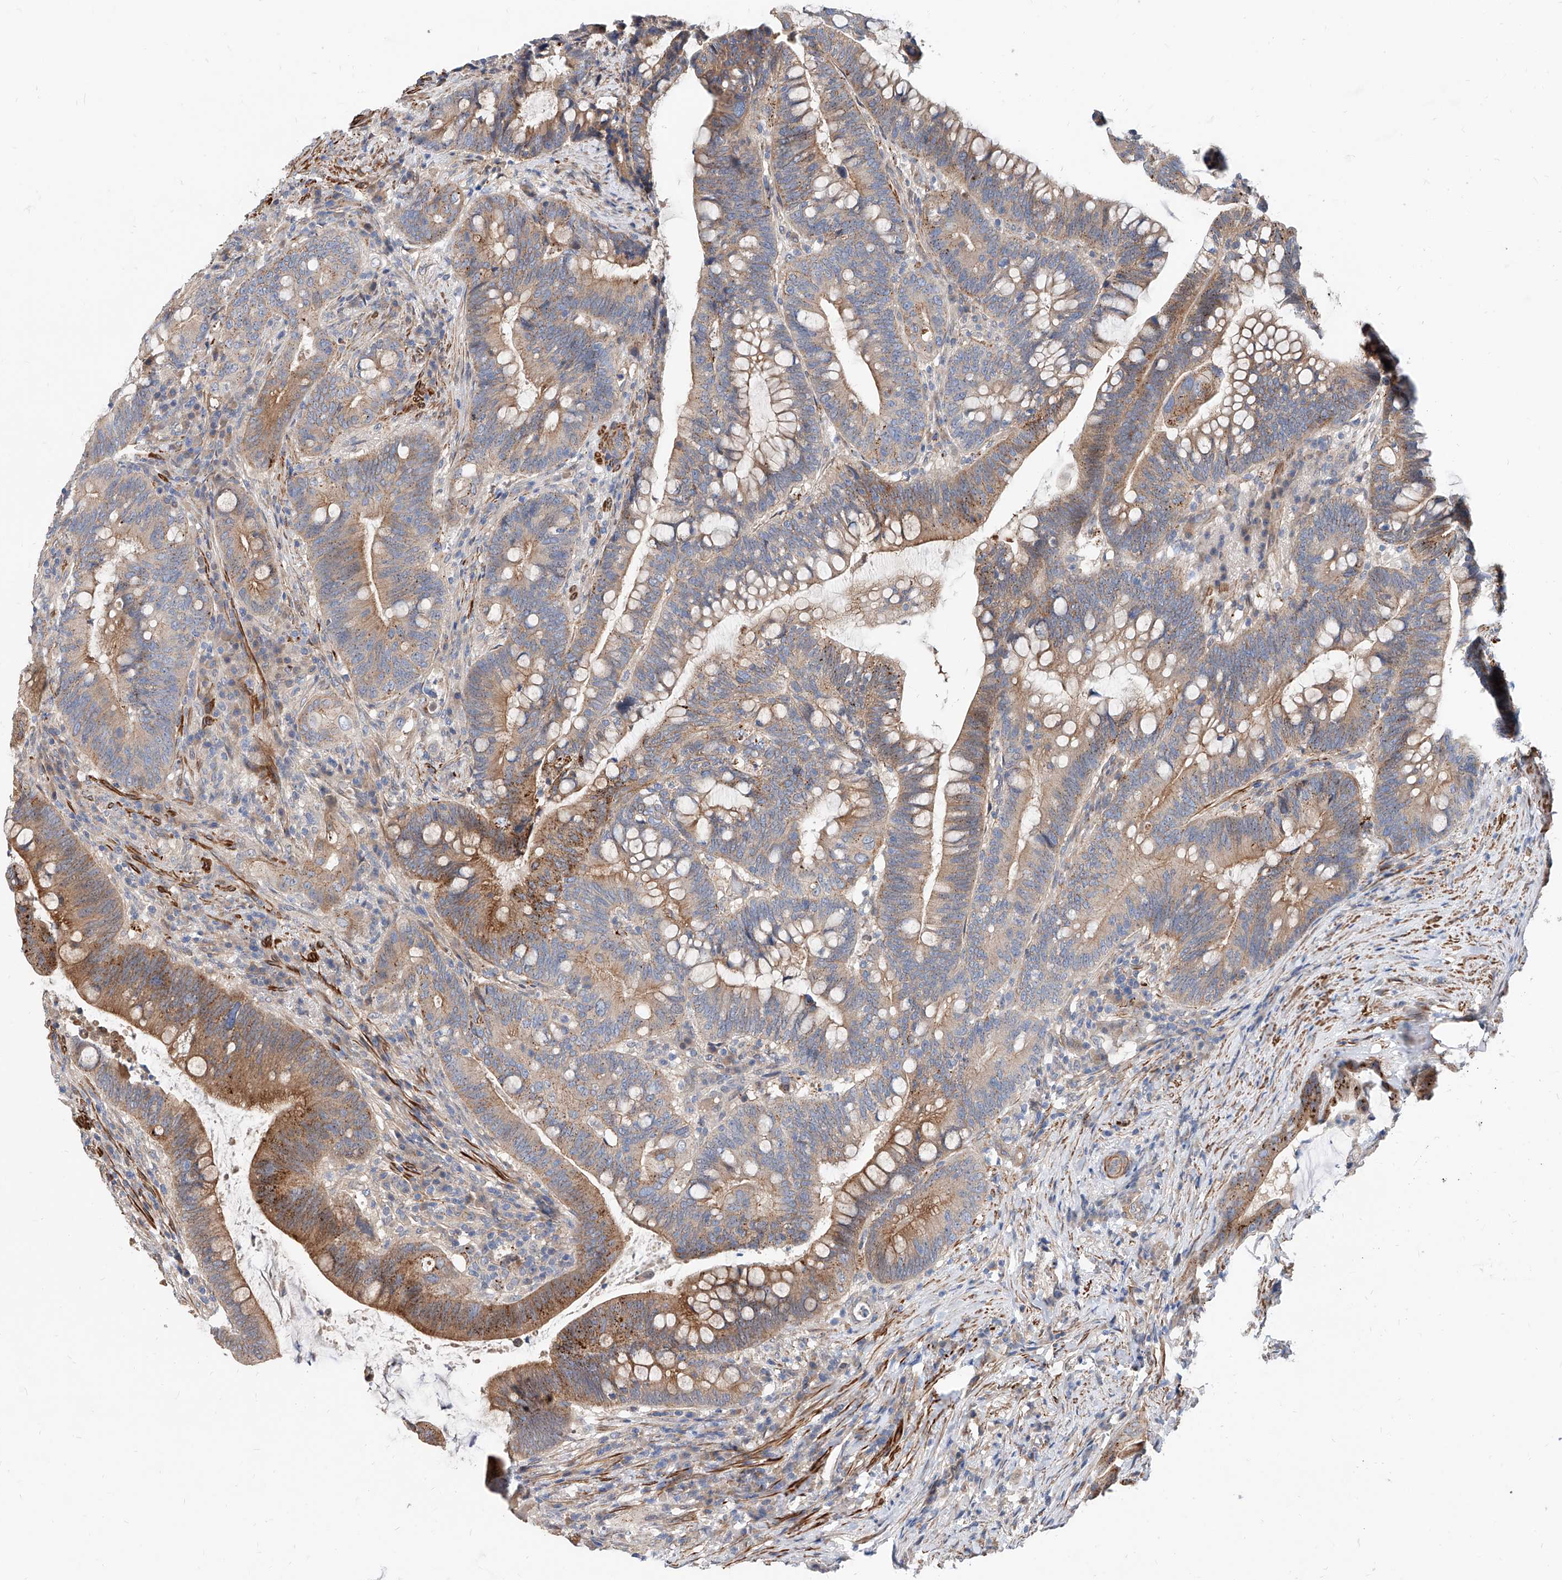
{"staining": {"intensity": "moderate", "quantity": "25%-75%", "location": "cytoplasmic/membranous"}, "tissue": "colorectal cancer", "cell_type": "Tumor cells", "image_type": "cancer", "snomed": [{"axis": "morphology", "description": "Adenocarcinoma, NOS"}, {"axis": "topography", "description": "Colon"}], "caption": "An image of human colorectal adenocarcinoma stained for a protein displays moderate cytoplasmic/membranous brown staining in tumor cells.", "gene": "MAGEE2", "patient": {"sex": "female", "age": 66}}